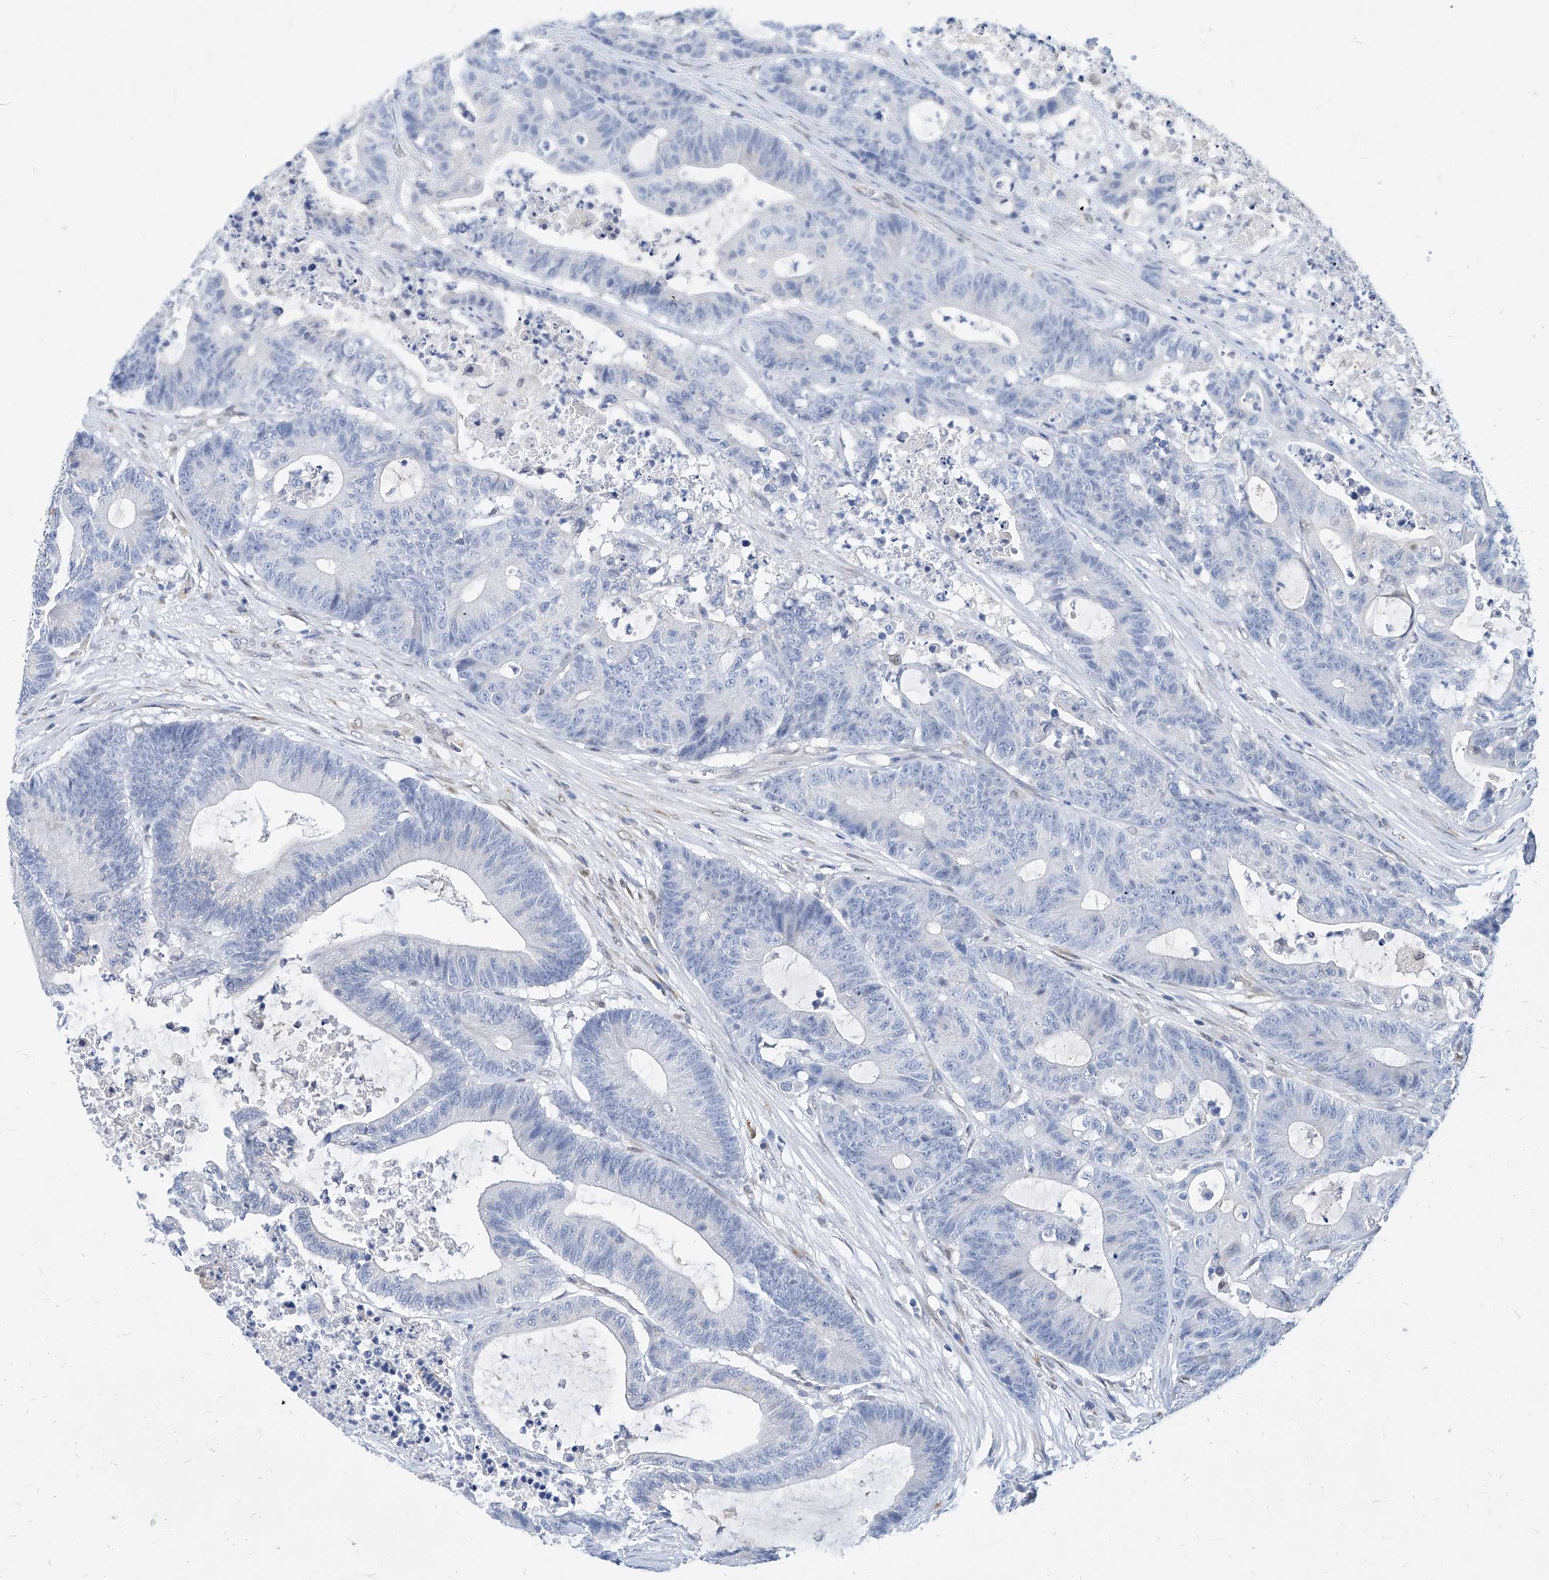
{"staining": {"intensity": "negative", "quantity": "none", "location": "none"}, "tissue": "colorectal cancer", "cell_type": "Tumor cells", "image_type": "cancer", "snomed": [{"axis": "morphology", "description": "Adenocarcinoma, NOS"}, {"axis": "topography", "description": "Colon"}], "caption": "Immunohistochemistry of human colorectal cancer shows no staining in tumor cells.", "gene": "MX2", "patient": {"sex": "female", "age": 84}}